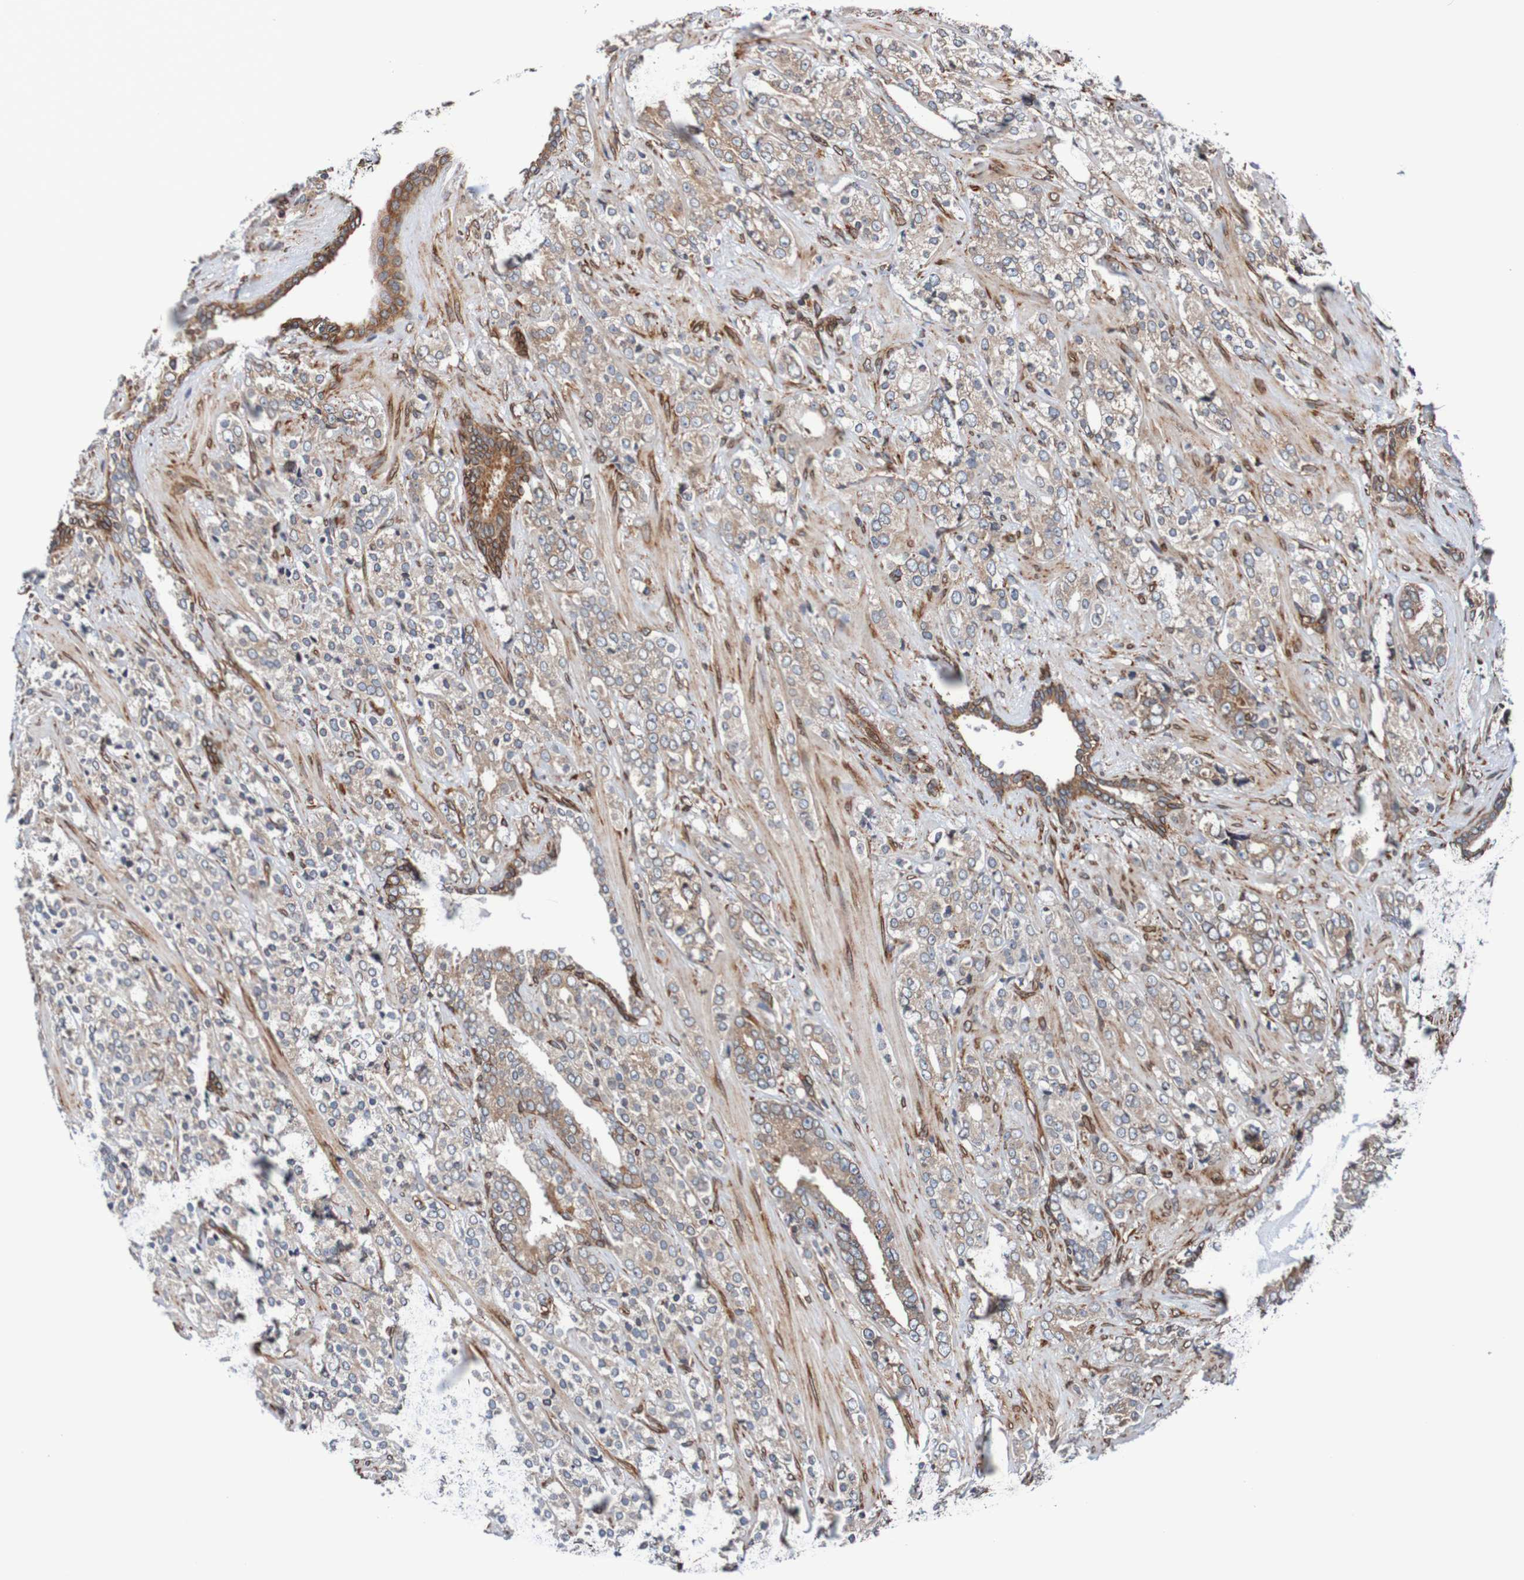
{"staining": {"intensity": "moderate", "quantity": "<25%", "location": "cytoplasmic/membranous,nuclear"}, "tissue": "prostate cancer", "cell_type": "Tumor cells", "image_type": "cancer", "snomed": [{"axis": "morphology", "description": "Adenocarcinoma, High grade"}, {"axis": "topography", "description": "Prostate"}], "caption": "Immunohistochemistry (IHC) of human high-grade adenocarcinoma (prostate) demonstrates low levels of moderate cytoplasmic/membranous and nuclear positivity in about <25% of tumor cells.", "gene": "TMEM109", "patient": {"sex": "male", "age": 71}}